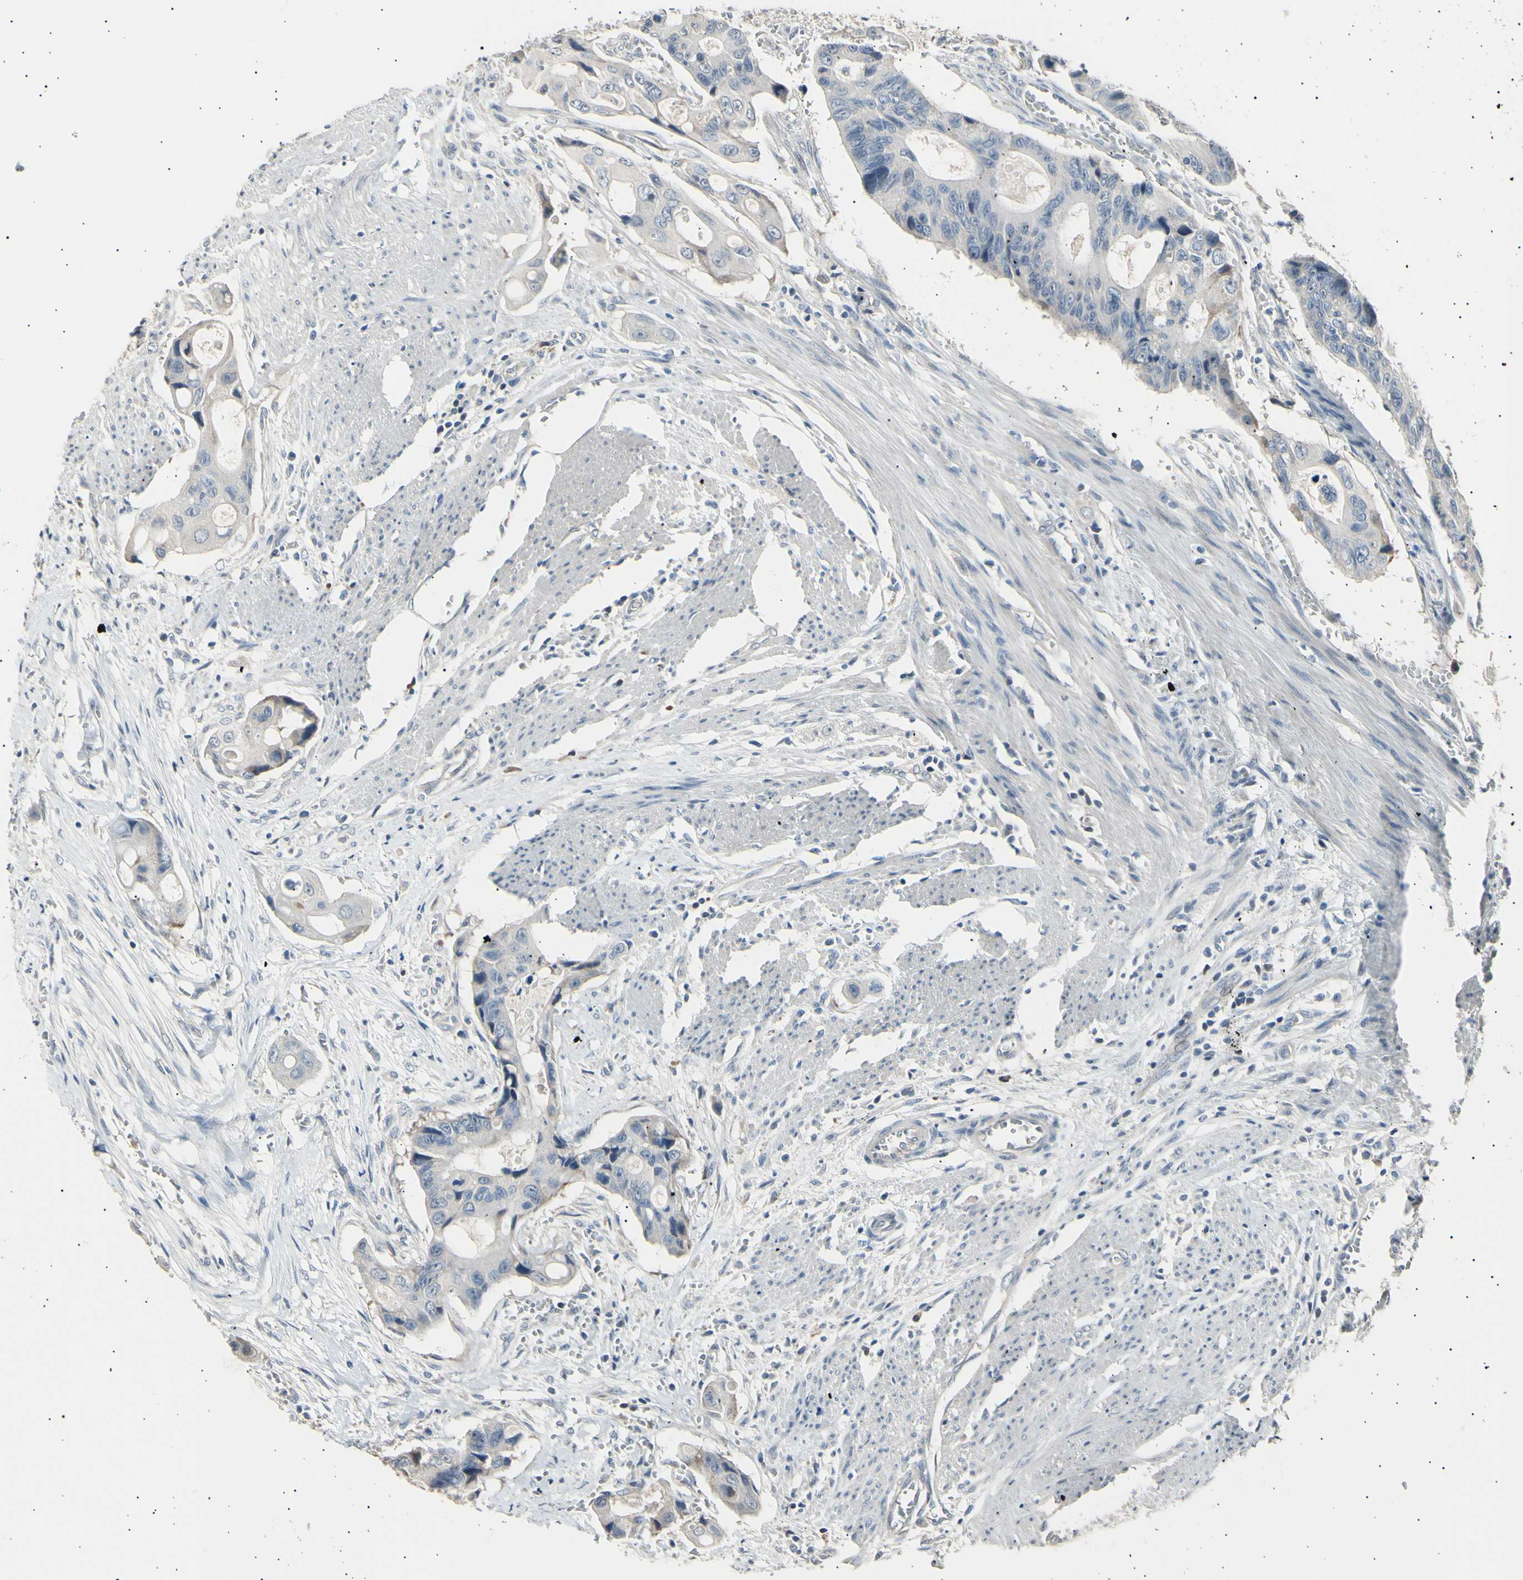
{"staining": {"intensity": "negative", "quantity": "none", "location": "none"}, "tissue": "colorectal cancer", "cell_type": "Tumor cells", "image_type": "cancer", "snomed": [{"axis": "morphology", "description": "Adenocarcinoma, NOS"}, {"axis": "topography", "description": "Colon"}], "caption": "The immunohistochemistry micrograph has no significant positivity in tumor cells of colorectal cancer (adenocarcinoma) tissue.", "gene": "LDLR", "patient": {"sex": "female", "age": 57}}